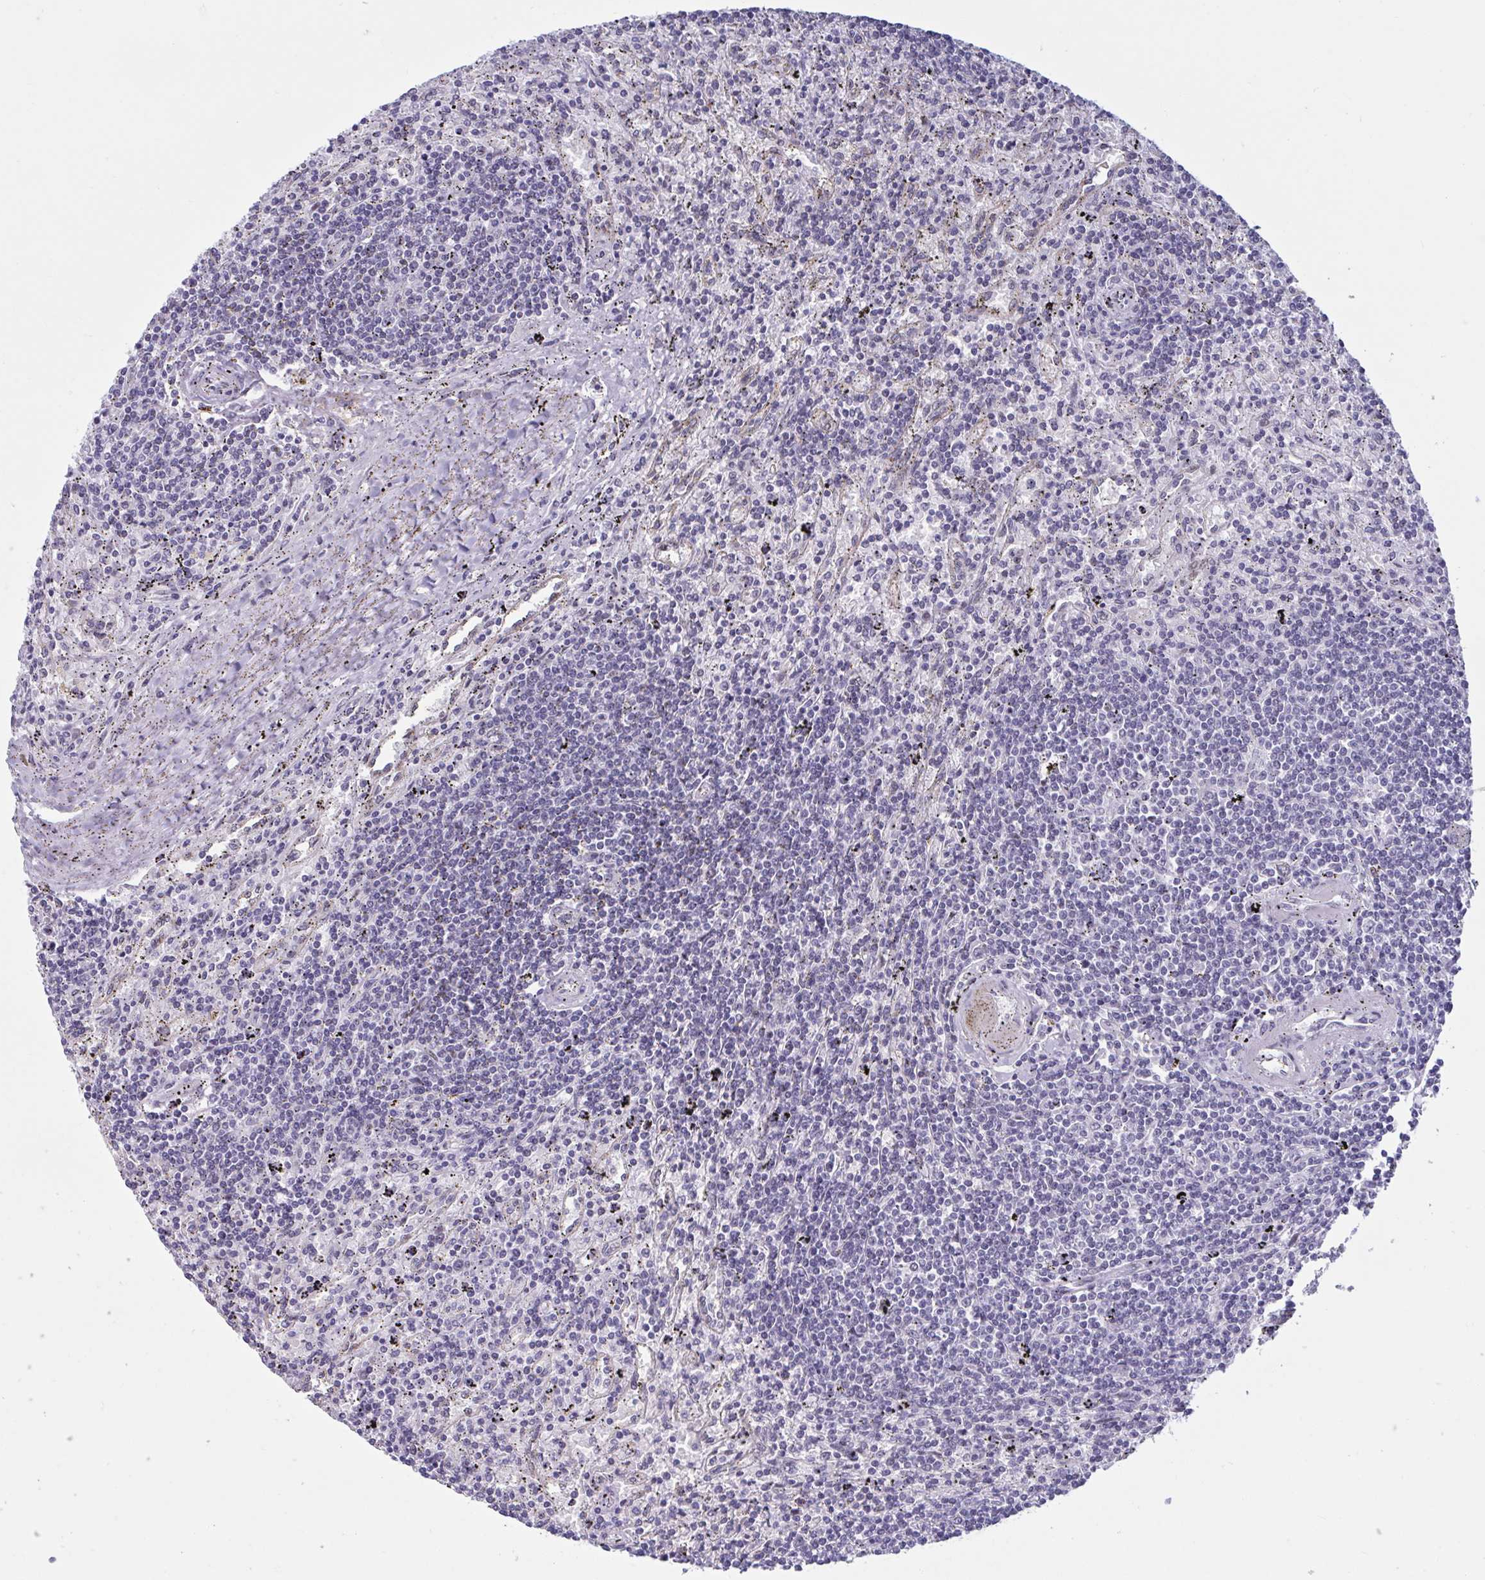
{"staining": {"intensity": "negative", "quantity": "none", "location": "none"}, "tissue": "lymphoma", "cell_type": "Tumor cells", "image_type": "cancer", "snomed": [{"axis": "morphology", "description": "Malignant lymphoma, non-Hodgkin's type, Low grade"}, {"axis": "topography", "description": "Spleen"}], "caption": "DAB immunohistochemical staining of human lymphoma exhibits no significant staining in tumor cells. (DAB (3,3'-diaminobenzidine) IHC visualized using brightfield microscopy, high magnification).", "gene": "MSMB", "patient": {"sex": "male", "age": 76}}